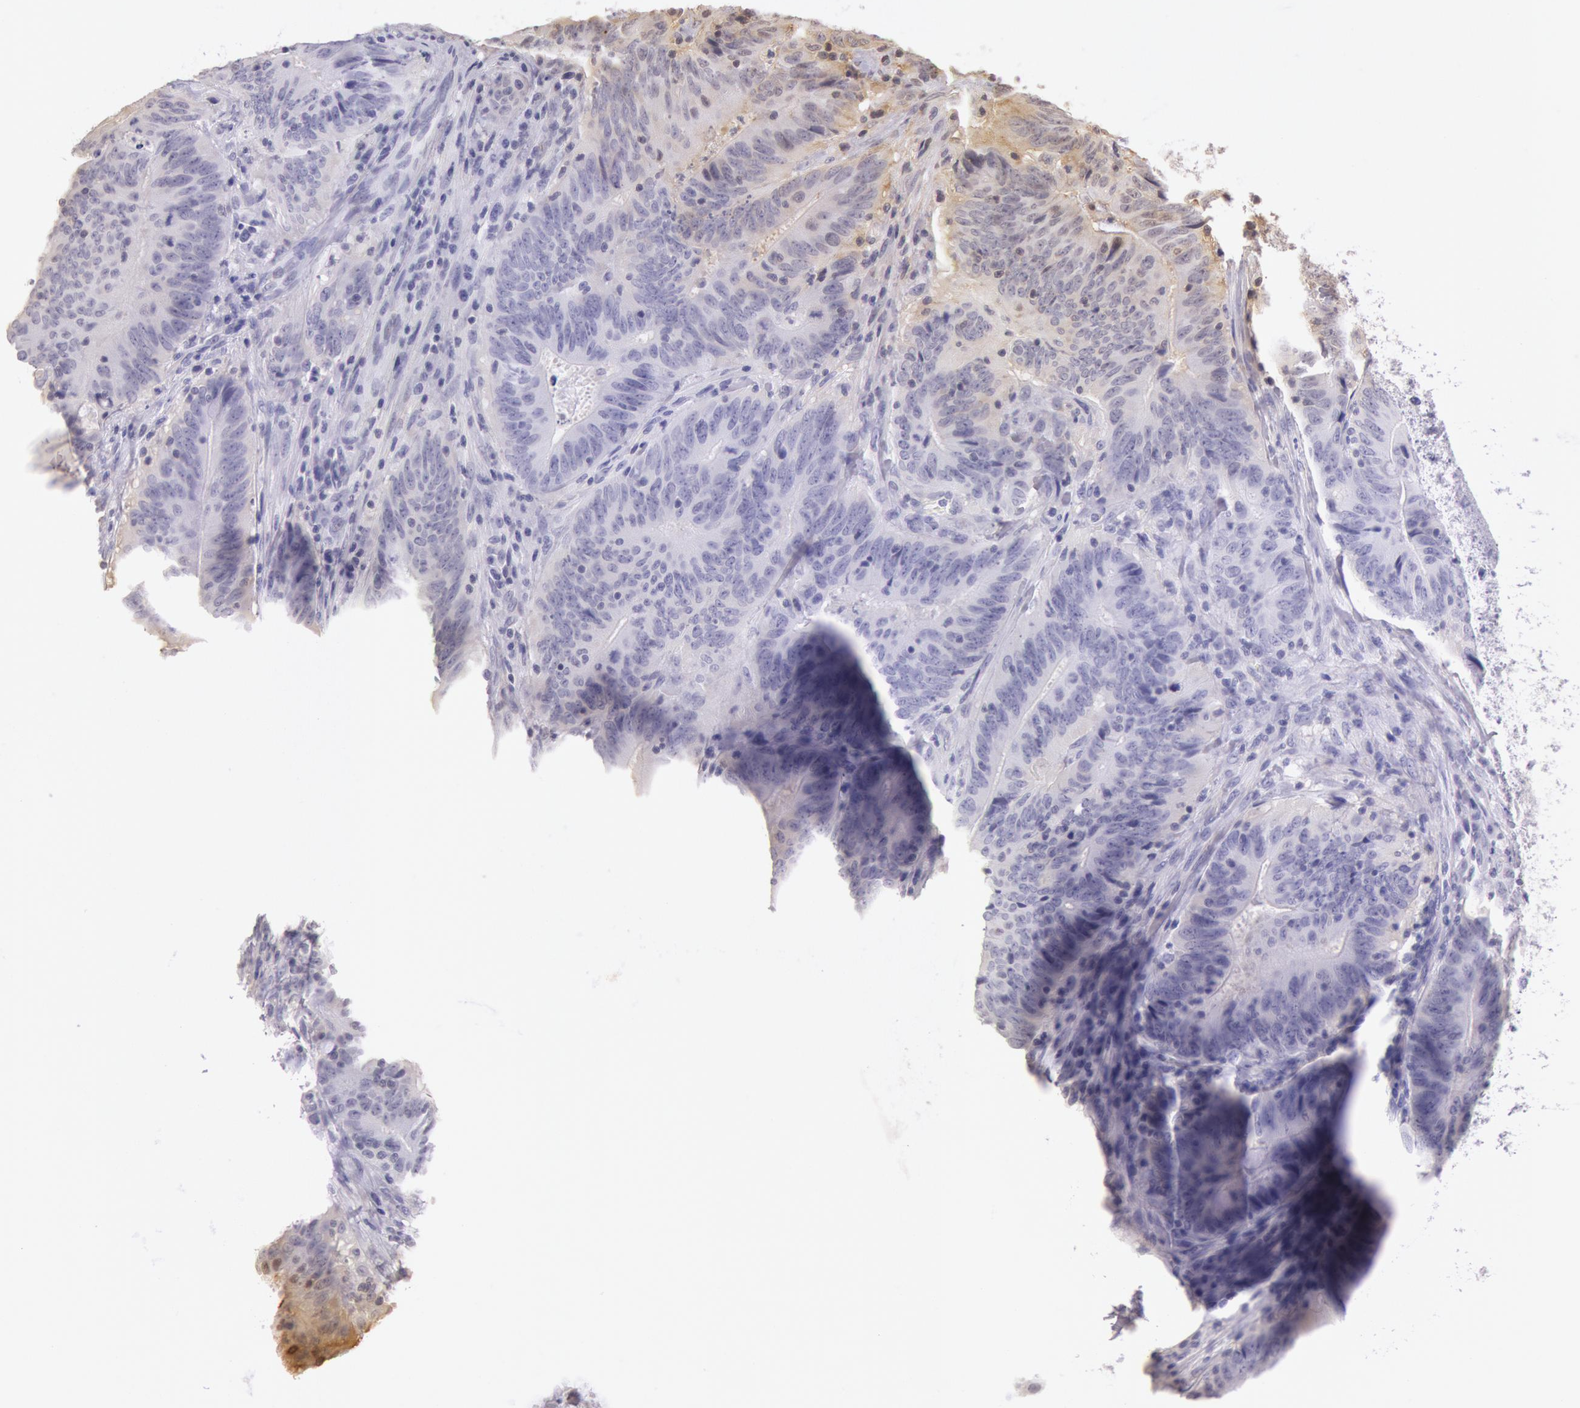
{"staining": {"intensity": "moderate", "quantity": "<25%", "location": "cytoplasmic/membranous,nuclear"}, "tissue": "colorectal cancer", "cell_type": "Tumor cells", "image_type": "cancer", "snomed": [{"axis": "morphology", "description": "Adenocarcinoma, NOS"}, {"axis": "topography", "description": "Colon"}], "caption": "Protein staining by IHC exhibits moderate cytoplasmic/membranous and nuclear positivity in about <25% of tumor cells in colorectal cancer (adenocarcinoma).", "gene": "HIF1A", "patient": {"sex": "male", "age": 54}}